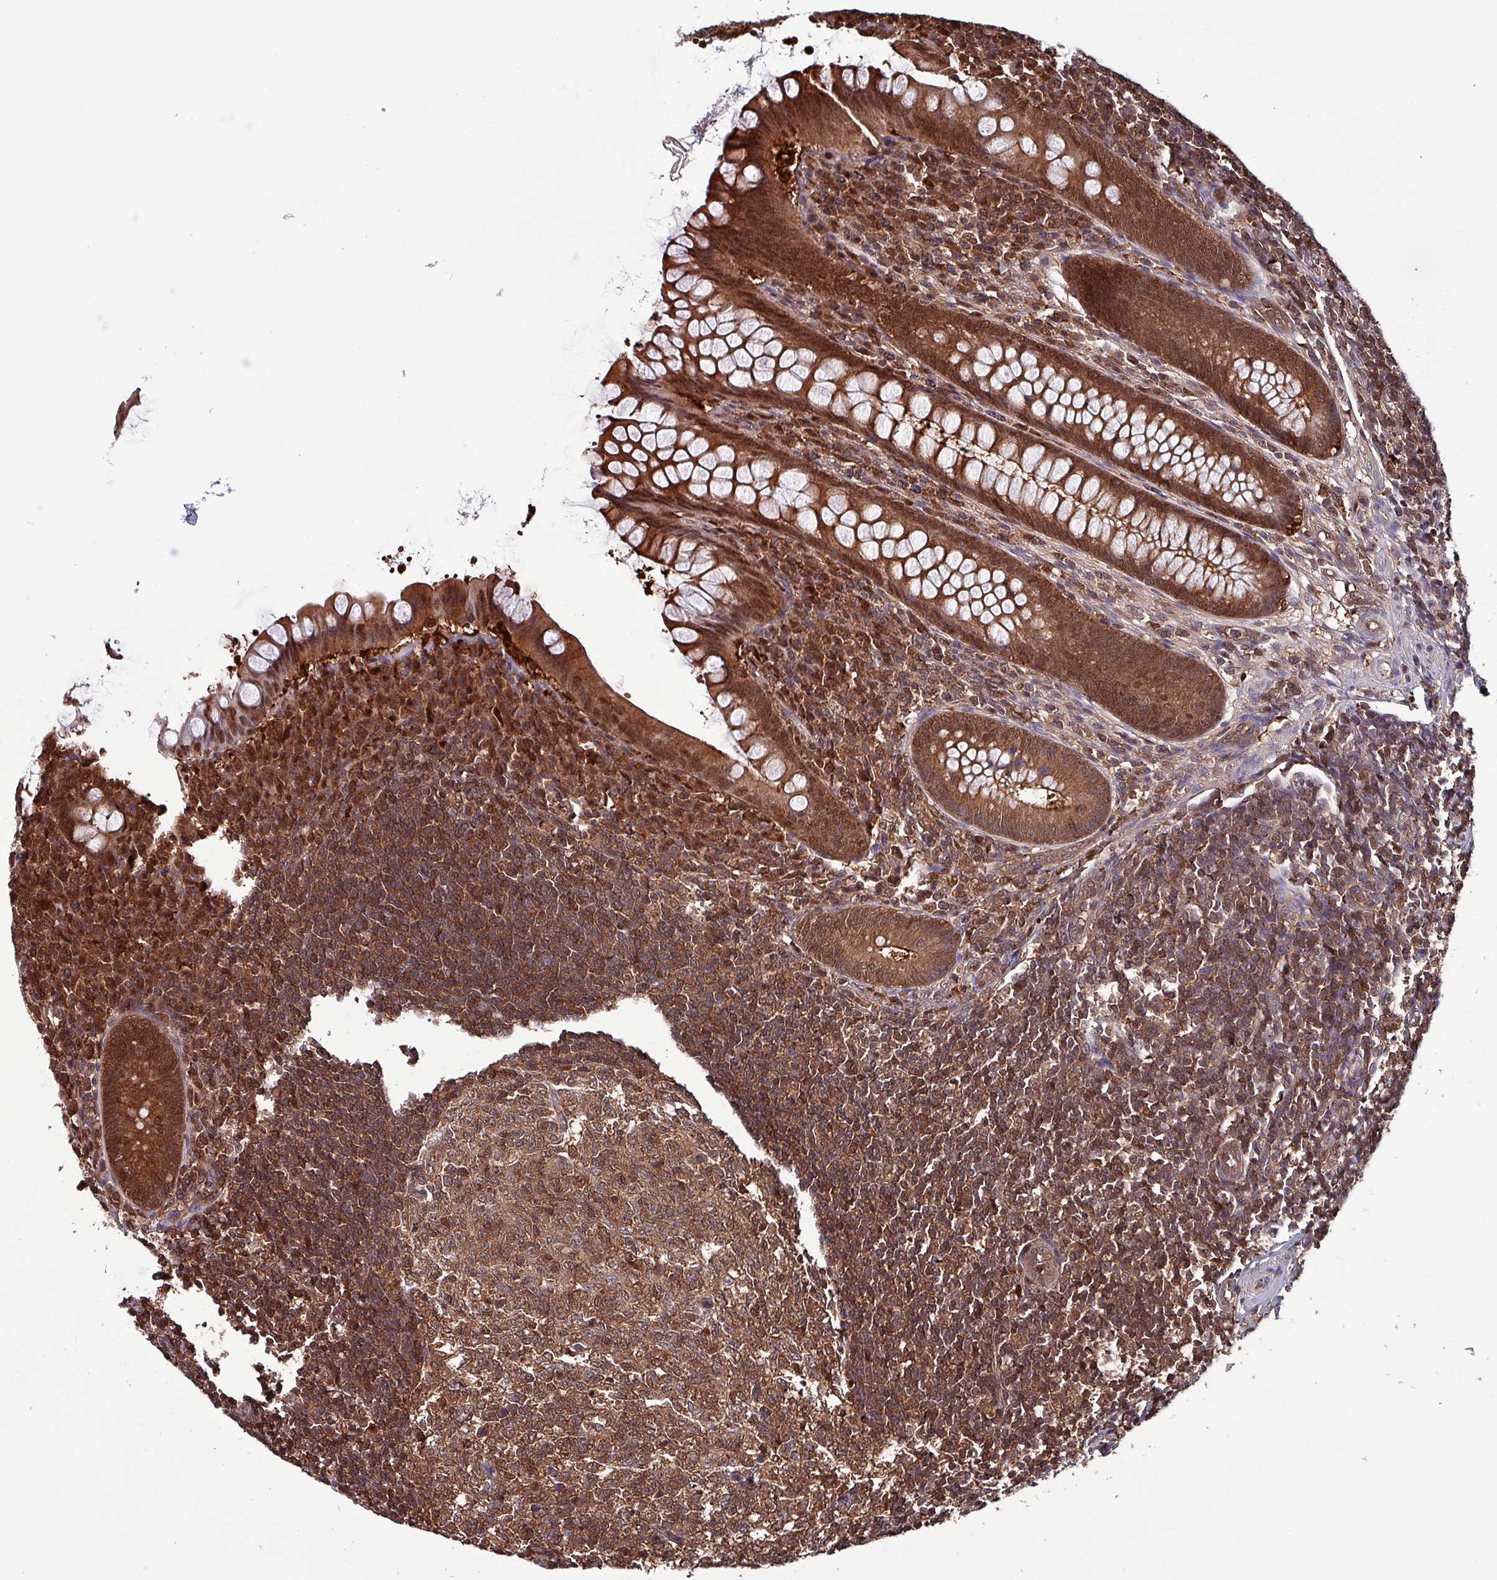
{"staining": {"intensity": "strong", "quantity": ">75%", "location": "cytoplasmic/membranous,nuclear"}, "tissue": "appendix", "cell_type": "Glandular cells", "image_type": "normal", "snomed": [{"axis": "morphology", "description": "Normal tissue, NOS"}, {"axis": "topography", "description": "Appendix"}], "caption": "A histopathology image showing strong cytoplasmic/membranous,nuclear expression in approximately >75% of glandular cells in benign appendix, as visualized by brown immunohistochemical staining.", "gene": "PSMB8", "patient": {"sex": "female", "age": 33}}